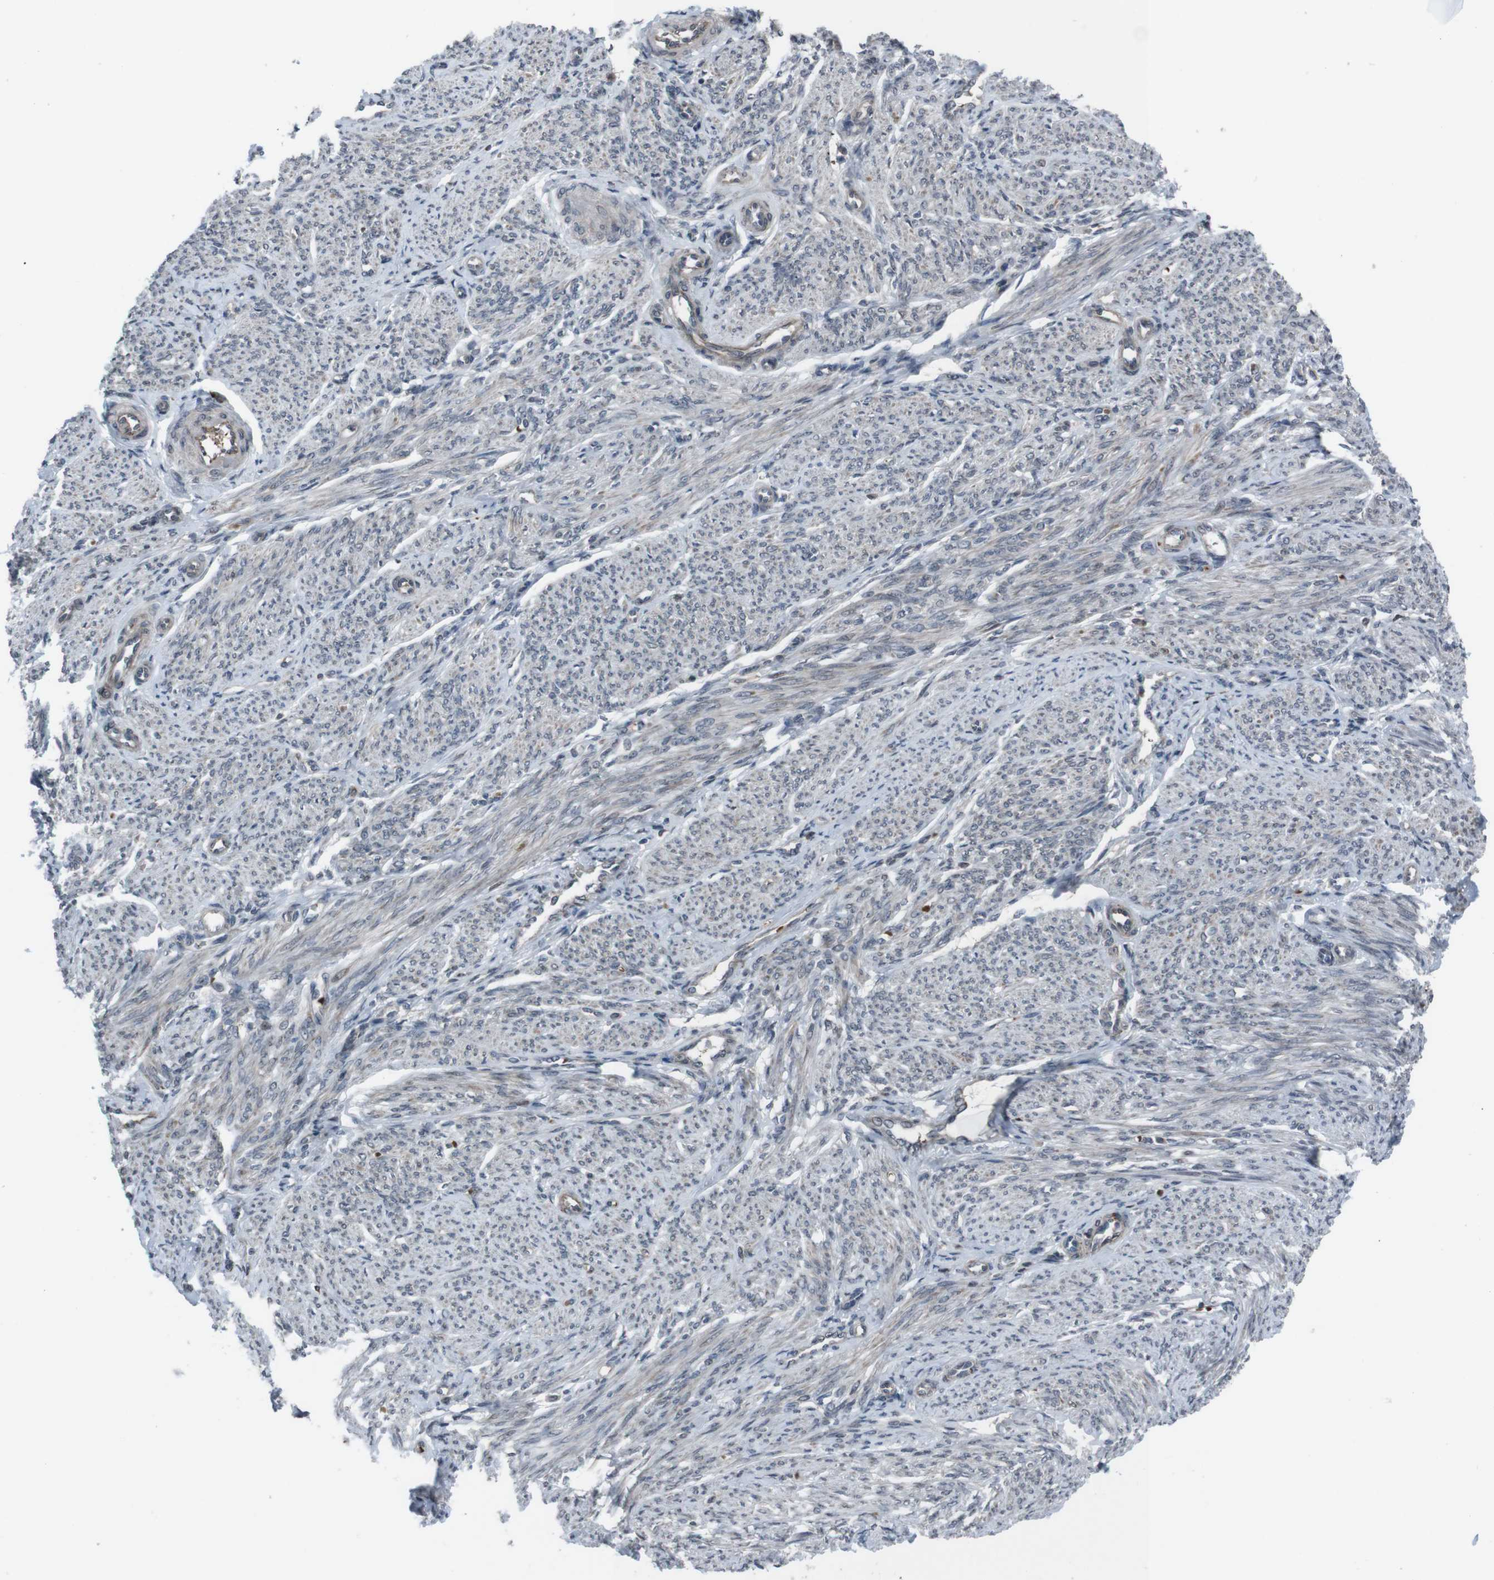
{"staining": {"intensity": "weak", "quantity": "25%-75%", "location": "cytoplasmic/membranous"}, "tissue": "smooth muscle", "cell_type": "Smooth muscle cells", "image_type": "normal", "snomed": [{"axis": "morphology", "description": "Normal tissue, NOS"}, {"axis": "topography", "description": "Smooth muscle"}], "caption": "The immunohistochemical stain shows weak cytoplasmic/membranous positivity in smooth muscle cells of unremarkable smooth muscle. The staining was performed using DAB, with brown indicating positive protein expression. Nuclei are stained blue with hematoxylin.", "gene": "SS18L1", "patient": {"sex": "female", "age": 65}}